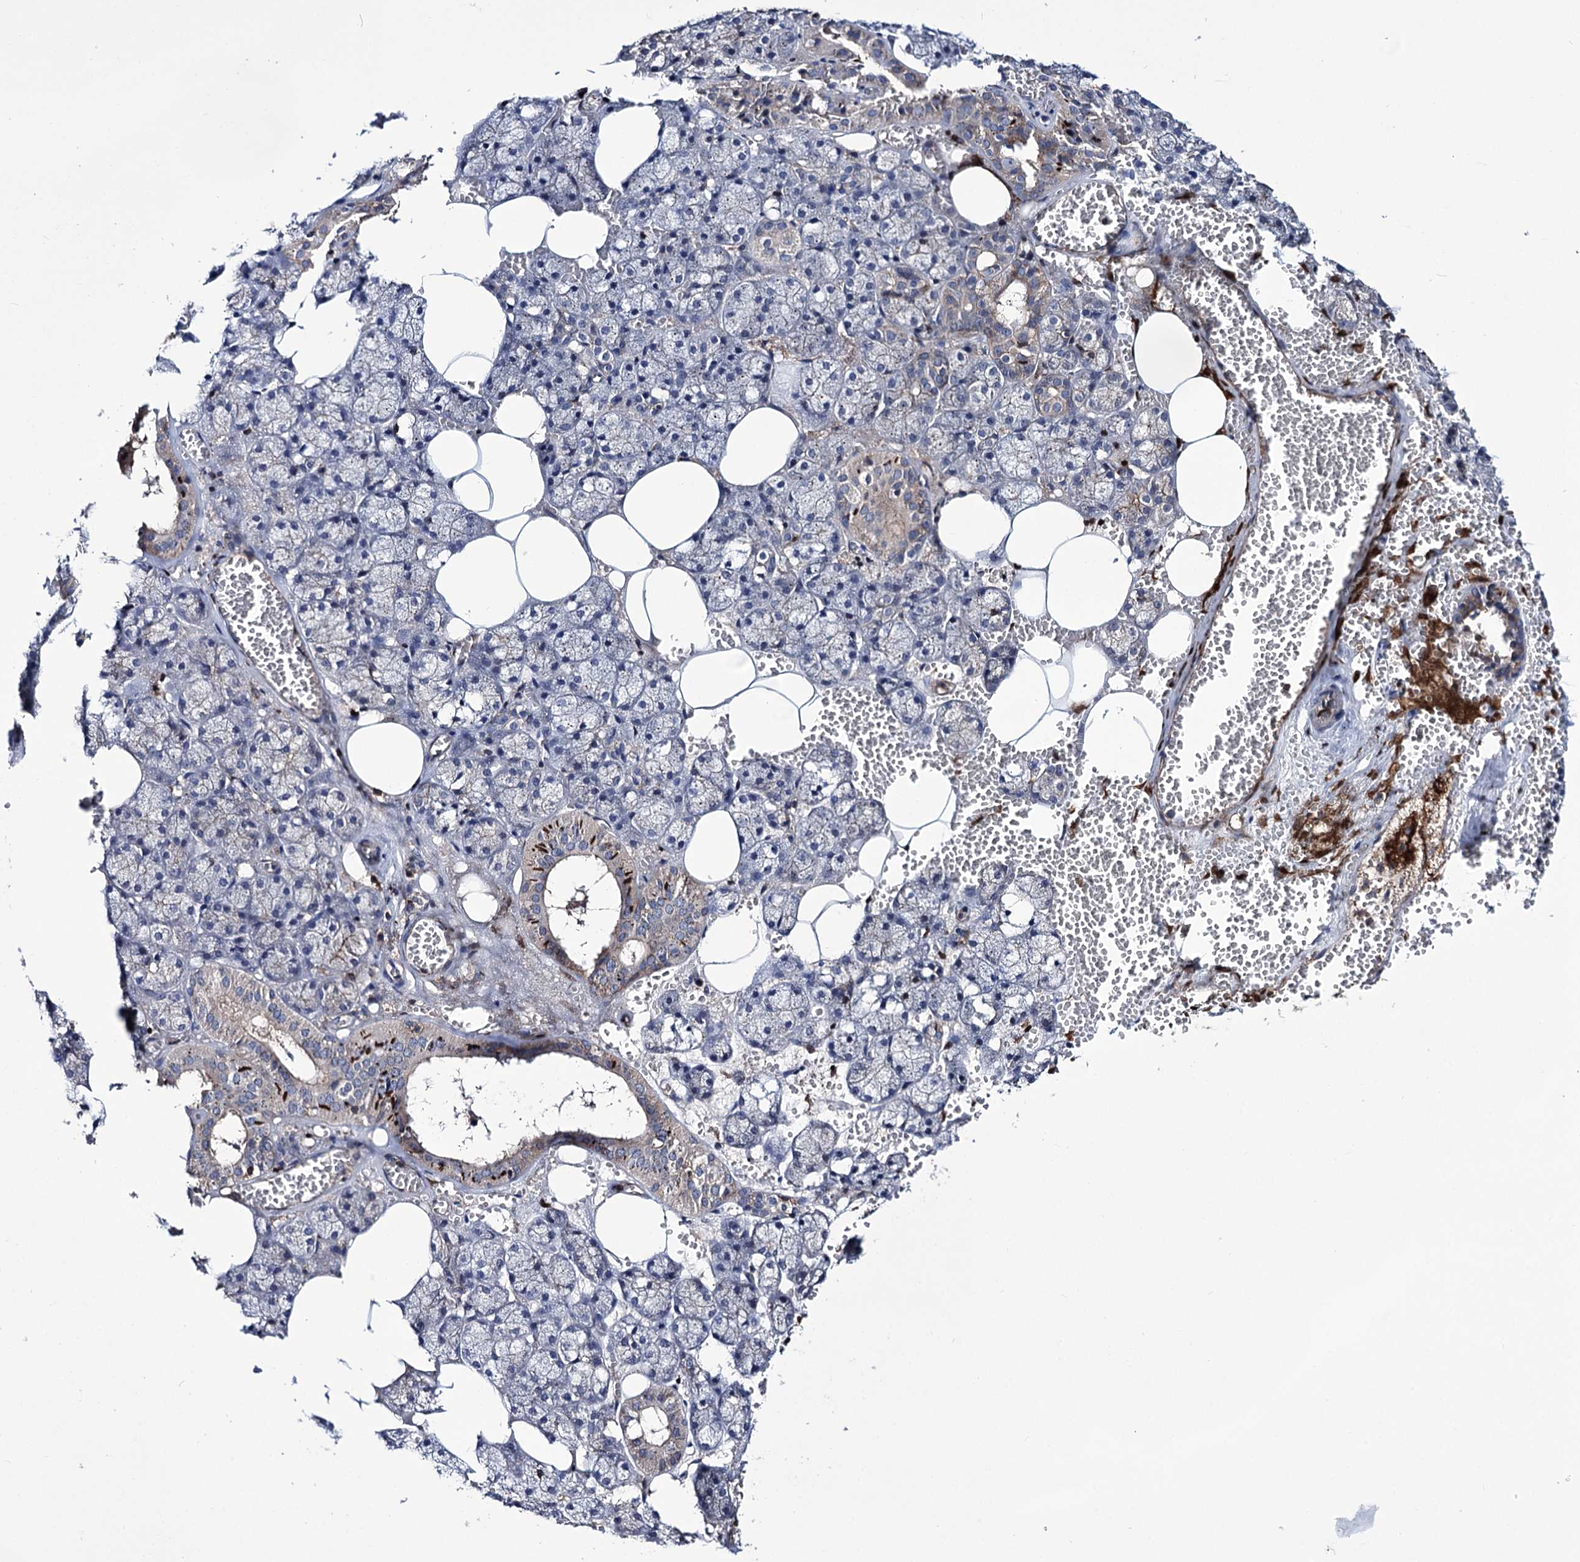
{"staining": {"intensity": "moderate", "quantity": "<25%", "location": "cytoplasmic/membranous"}, "tissue": "salivary gland", "cell_type": "Glandular cells", "image_type": "normal", "snomed": [{"axis": "morphology", "description": "Normal tissue, NOS"}, {"axis": "topography", "description": "Salivary gland"}], "caption": "Salivary gland stained for a protein demonstrates moderate cytoplasmic/membranous positivity in glandular cells. Immunohistochemistry (ihc) stains the protein in brown and the nuclei are stained blue.", "gene": "DEF6", "patient": {"sex": "male", "age": 62}}